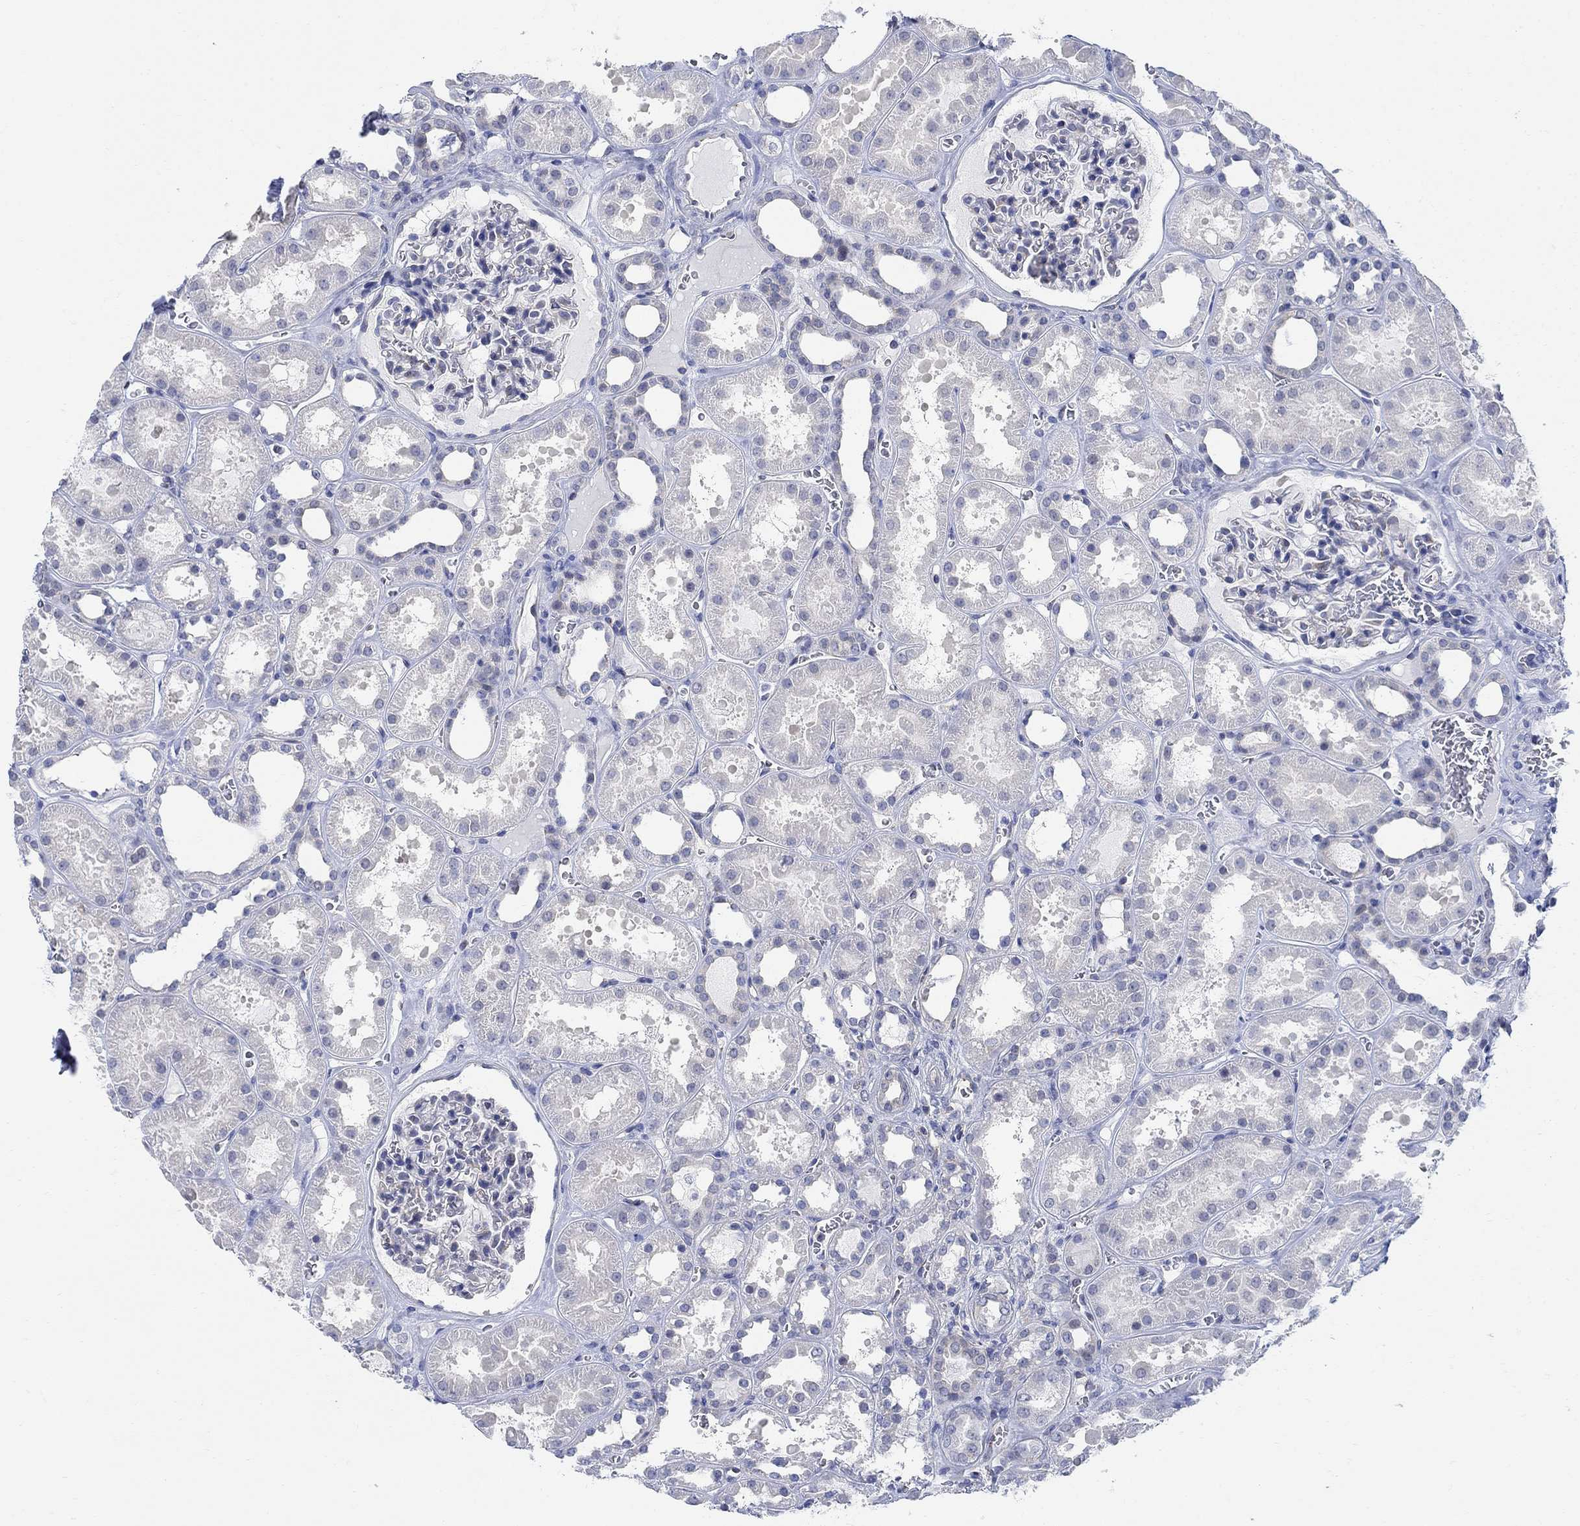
{"staining": {"intensity": "negative", "quantity": "none", "location": "none"}, "tissue": "kidney", "cell_type": "Cells in glomeruli", "image_type": "normal", "snomed": [{"axis": "morphology", "description": "Normal tissue, NOS"}, {"axis": "topography", "description": "Kidney"}], "caption": "Human kidney stained for a protein using immunohistochemistry (IHC) displays no staining in cells in glomeruli.", "gene": "PHF21B", "patient": {"sex": "female", "age": 41}}